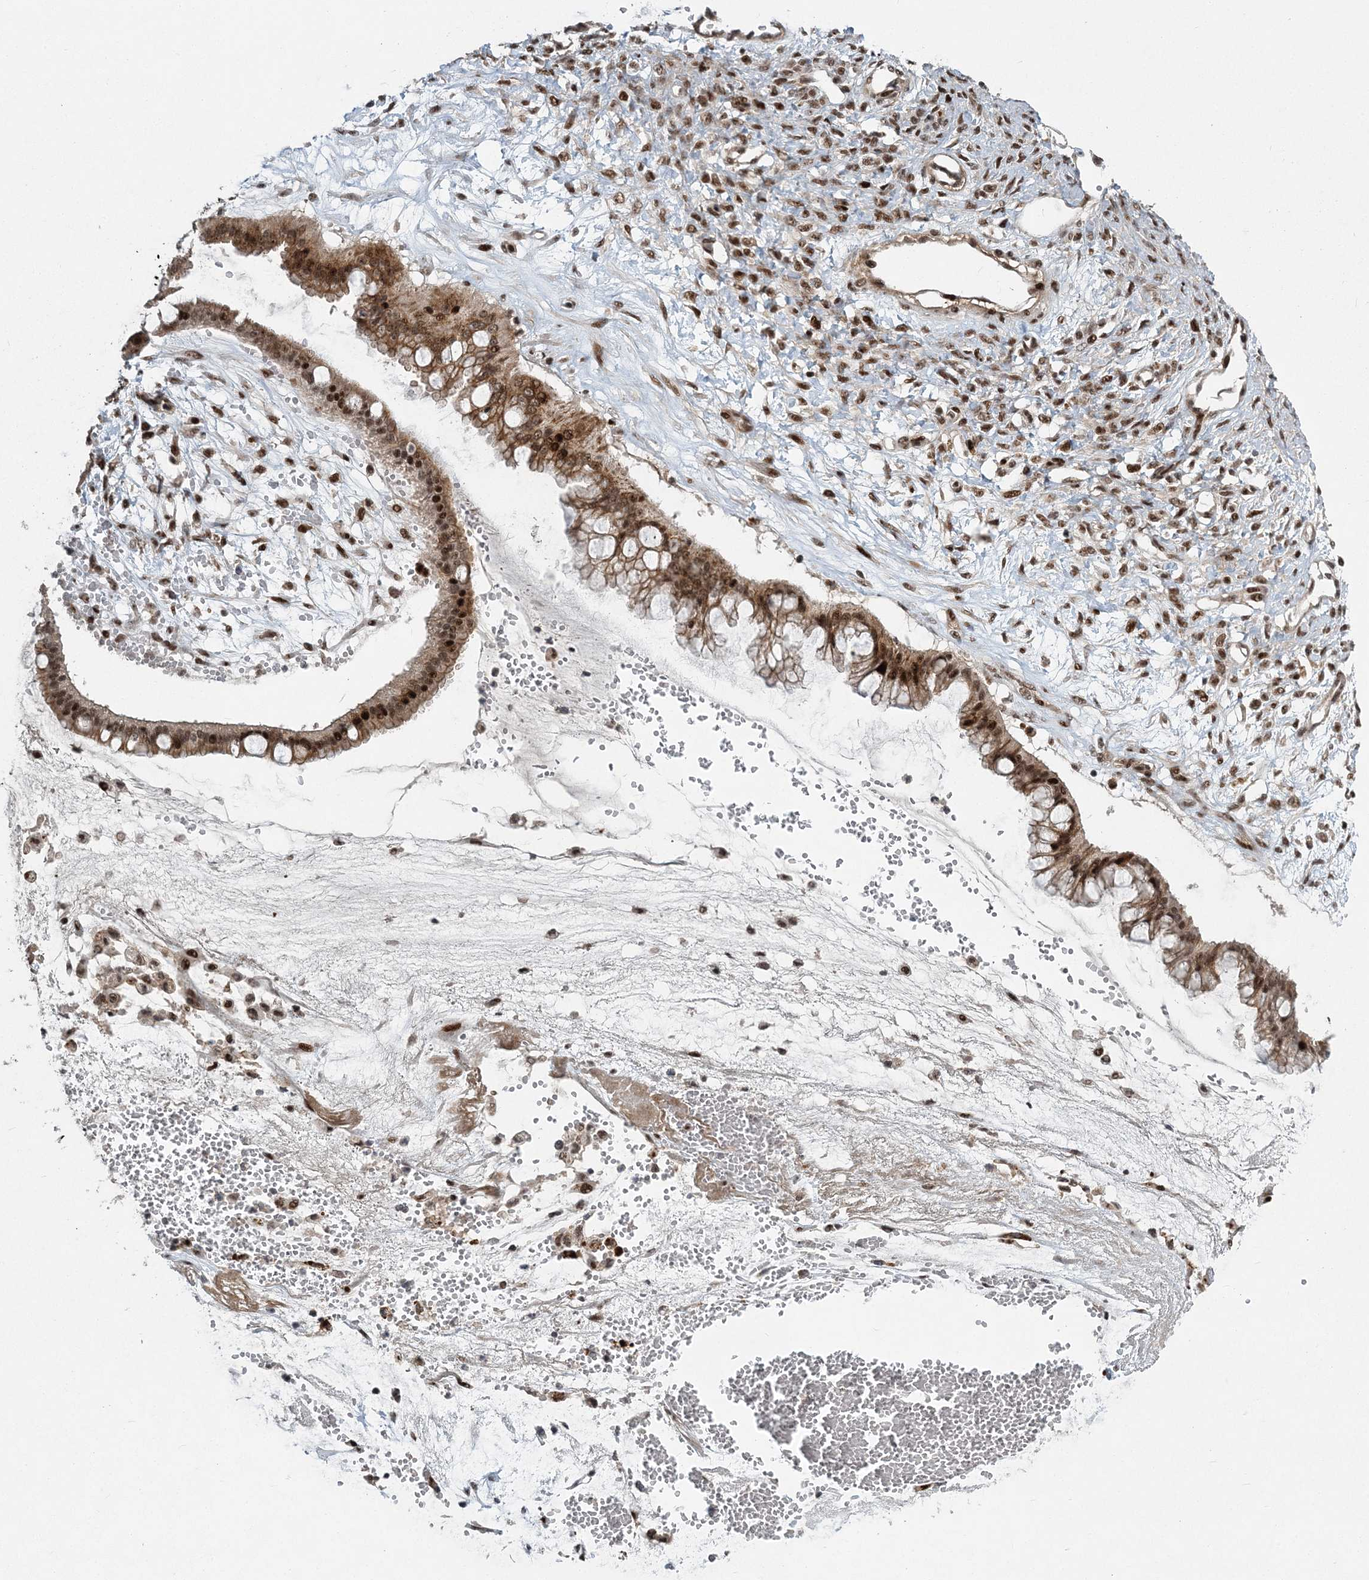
{"staining": {"intensity": "strong", "quantity": ">75%", "location": "cytoplasmic/membranous,nuclear"}, "tissue": "ovarian cancer", "cell_type": "Tumor cells", "image_type": "cancer", "snomed": [{"axis": "morphology", "description": "Cystadenocarcinoma, mucinous, NOS"}, {"axis": "topography", "description": "Ovary"}], "caption": "Protein staining of ovarian cancer tissue displays strong cytoplasmic/membranous and nuclear expression in approximately >75% of tumor cells.", "gene": "CWC22", "patient": {"sex": "female", "age": 73}}